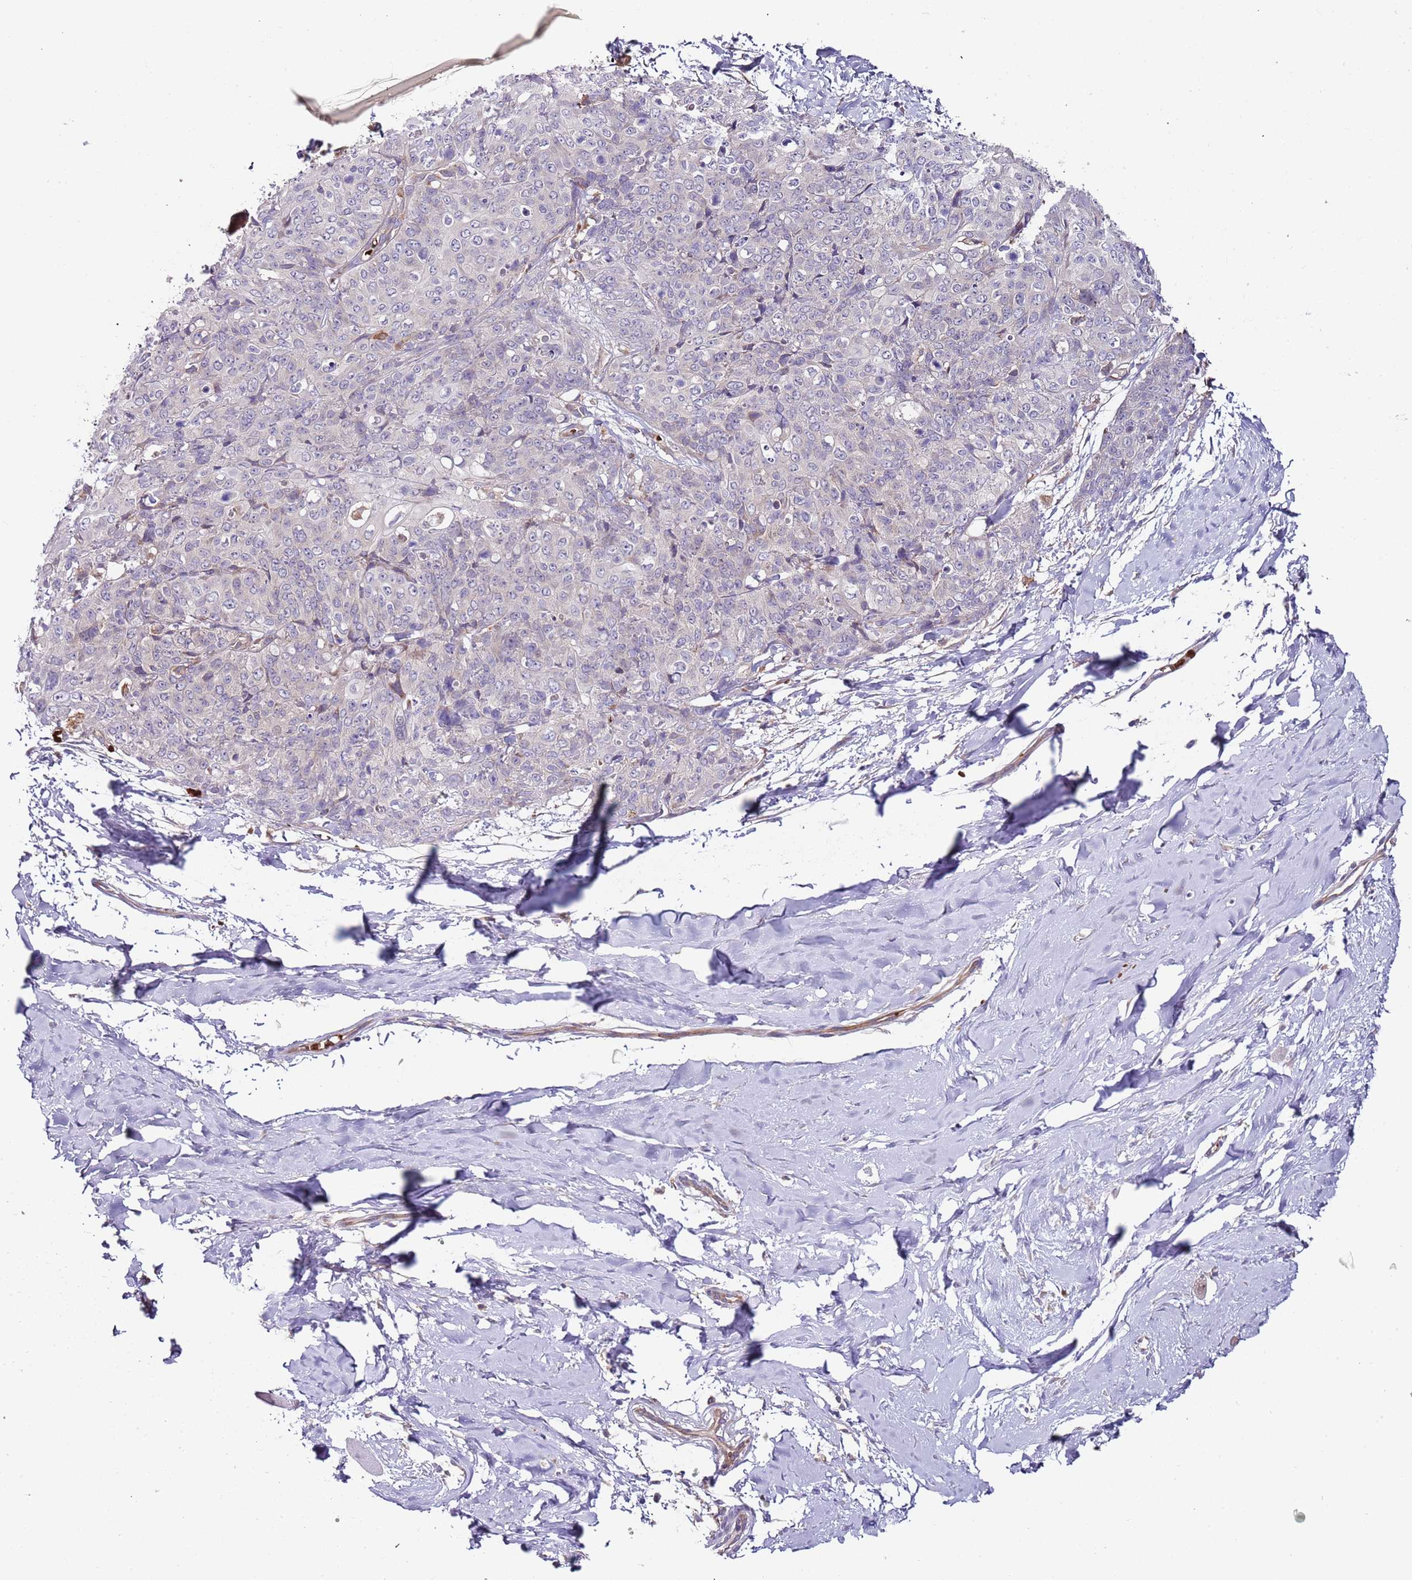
{"staining": {"intensity": "negative", "quantity": "none", "location": "none"}, "tissue": "skin cancer", "cell_type": "Tumor cells", "image_type": "cancer", "snomed": [{"axis": "morphology", "description": "Squamous cell carcinoma, NOS"}, {"axis": "topography", "description": "Skin"}, {"axis": "topography", "description": "Vulva"}], "caption": "A high-resolution image shows immunohistochemistry (IHC) staining of skin squamous cell carcinoma, which displays no significant staining in tumor cells. (Immunohistochemistry (ihc), brightfield microscopy, high magnification).", "gene": "VWCE", "patient": {"sex": "female", "age": 85}}